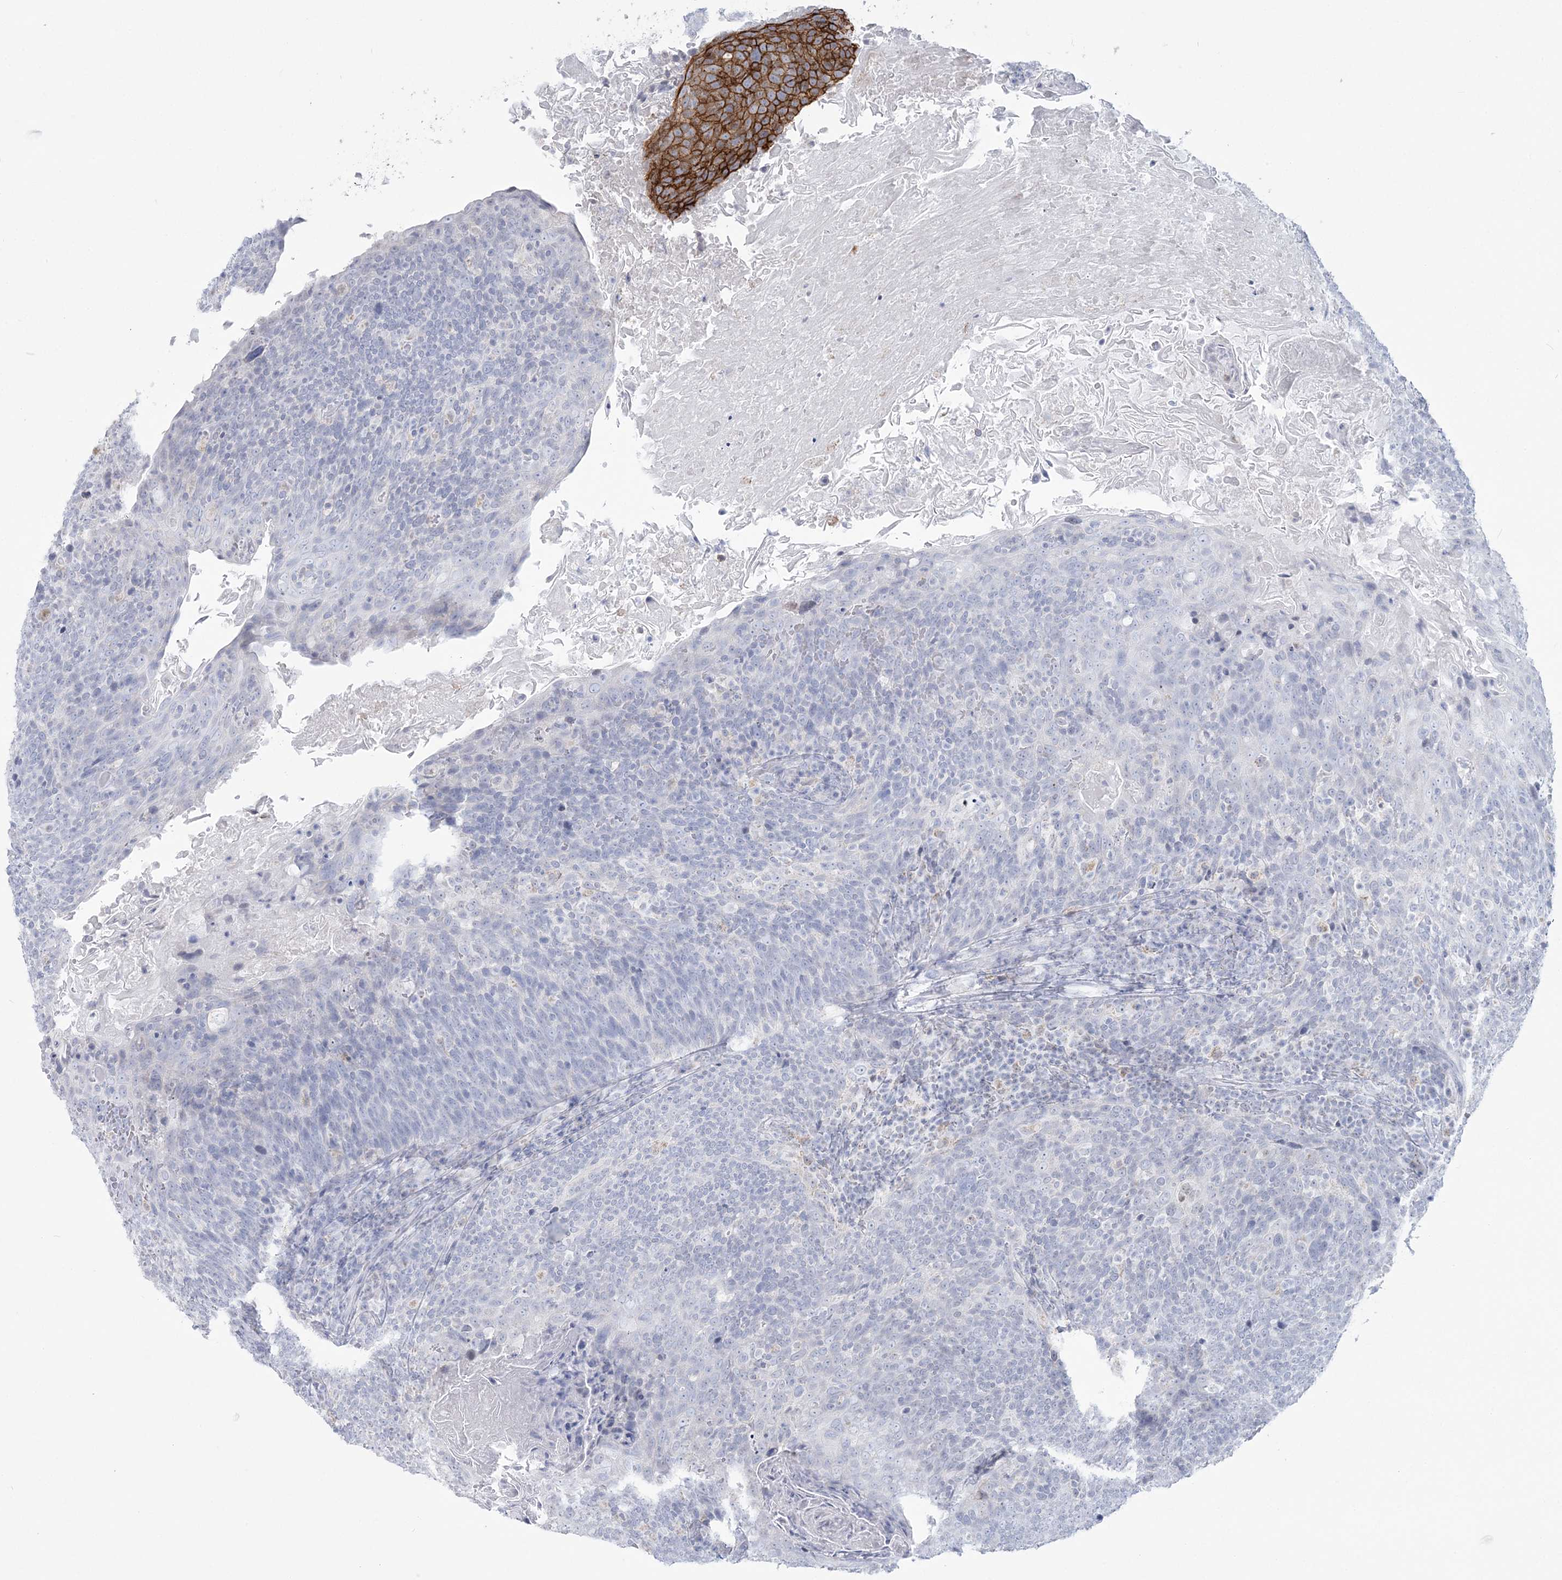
{"staining": {"intensity": "negative", "quantity": "none", "location": "none"}, "tissue": "head and neck cancer", "cell_type": "Tumor cells", "image_type": "cancer", "snomed": [{"axis": "morphology", "description": "Squamous cell carcinoma, NOS"}, {"axis": "morphology", "description": "Squamous cell carcinoma, metastatic, NOS"}, {"axis": "topography", "description": "Lymph node"}, {"axis": "topography", "description": "Head-Neck"}], "caption": "Tumor cells show no significant protein positivity in head and neck cancer (metastatic squamous cell carcinoma).", "gene": "ZNF843", "patient": {"sex": "male", "age": 62}}